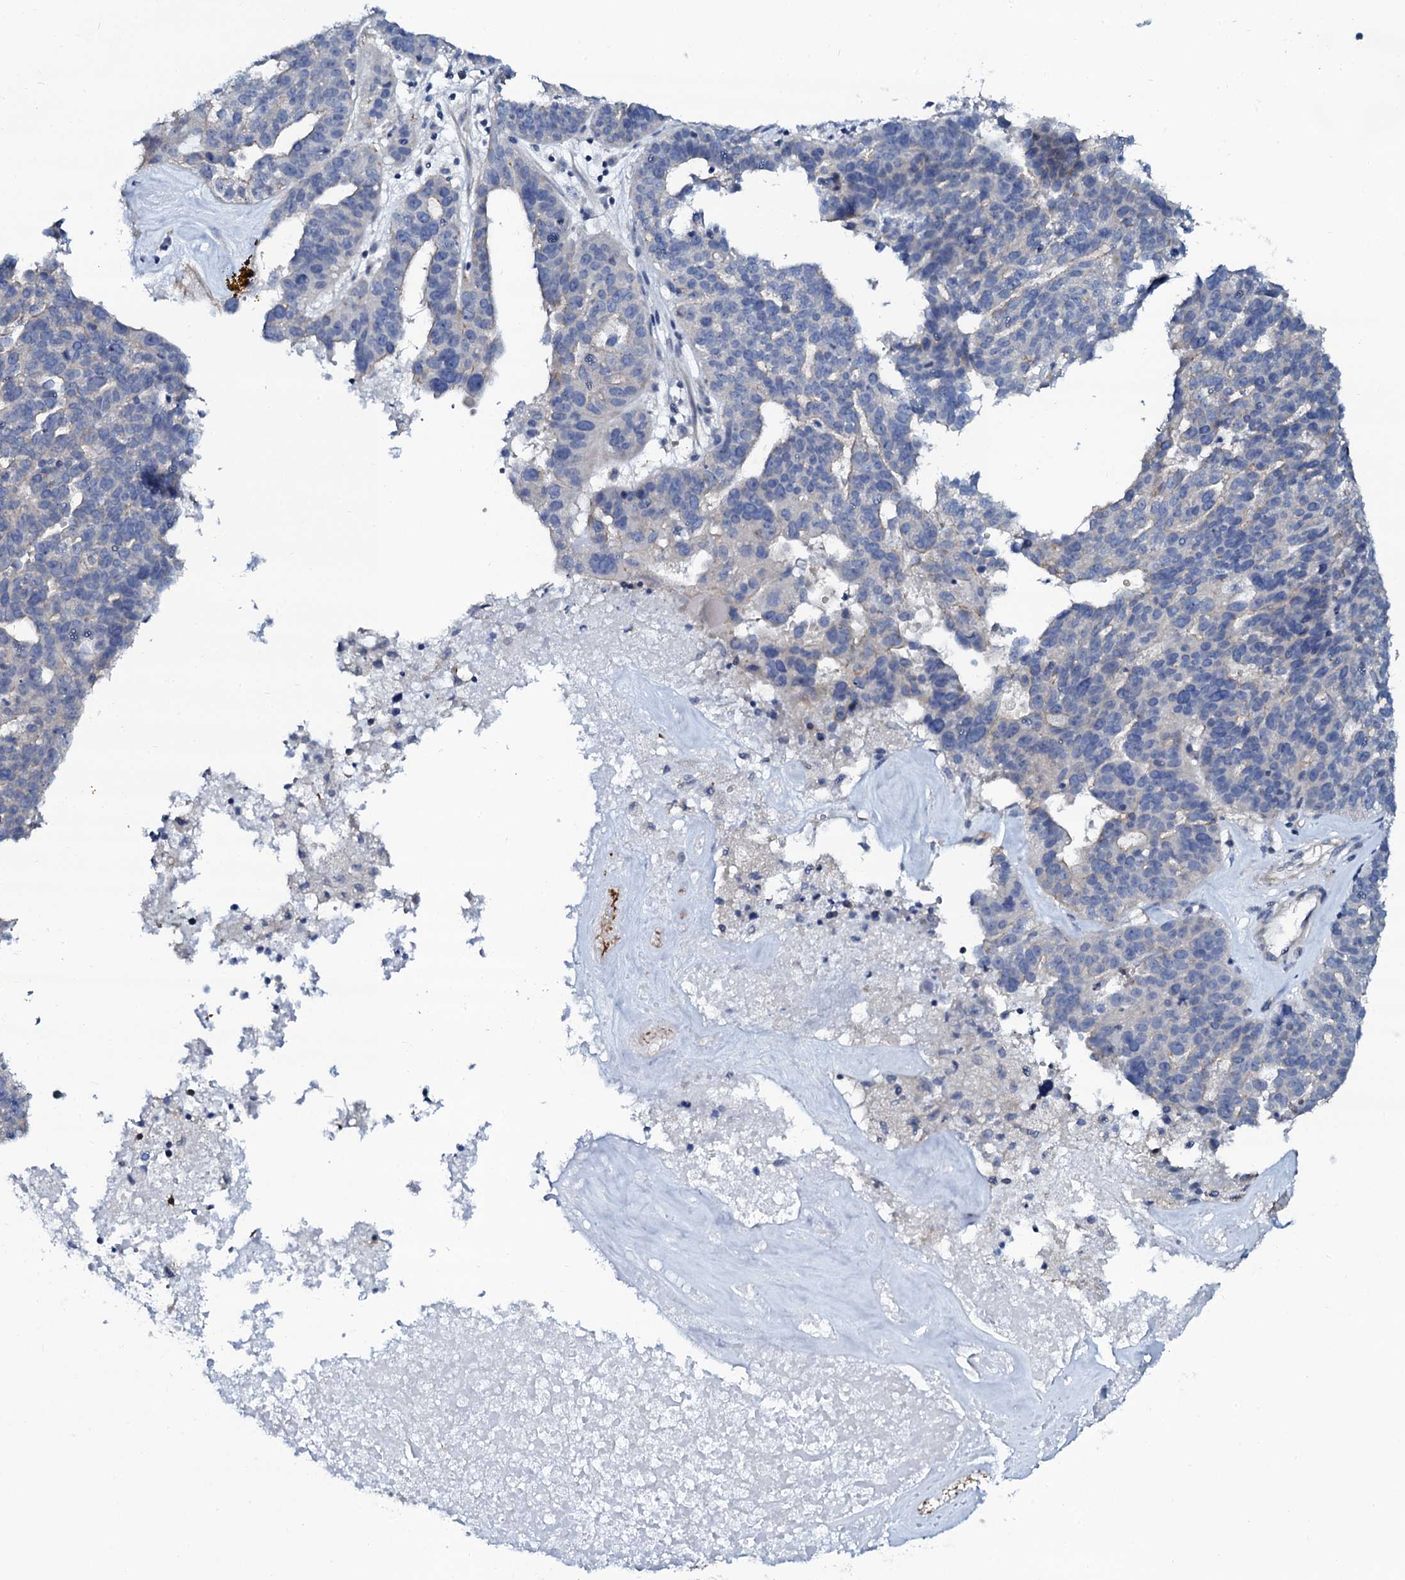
{"staining": {"intensity": "negative", "quantity": "none", "location": "none"}, "tissue": "ovarian cancer", "cell_type": "Tumor cells", "image_type": "cancer", "snomed": [{"axis": "morphology", "description": "Cystadenocarcinoma, serous, NOS"}, {"axis": "topography", "description": "Ovary"}], "caption": "DAB immunohistochemical staining of ovarian cancer (serous cystadenocarcinoma) exhibits no significant staining in tumor cells. Nuclei are stained in blue.", "gene": "C10orf88", "patient": {"sex": "female", "age": 59}}